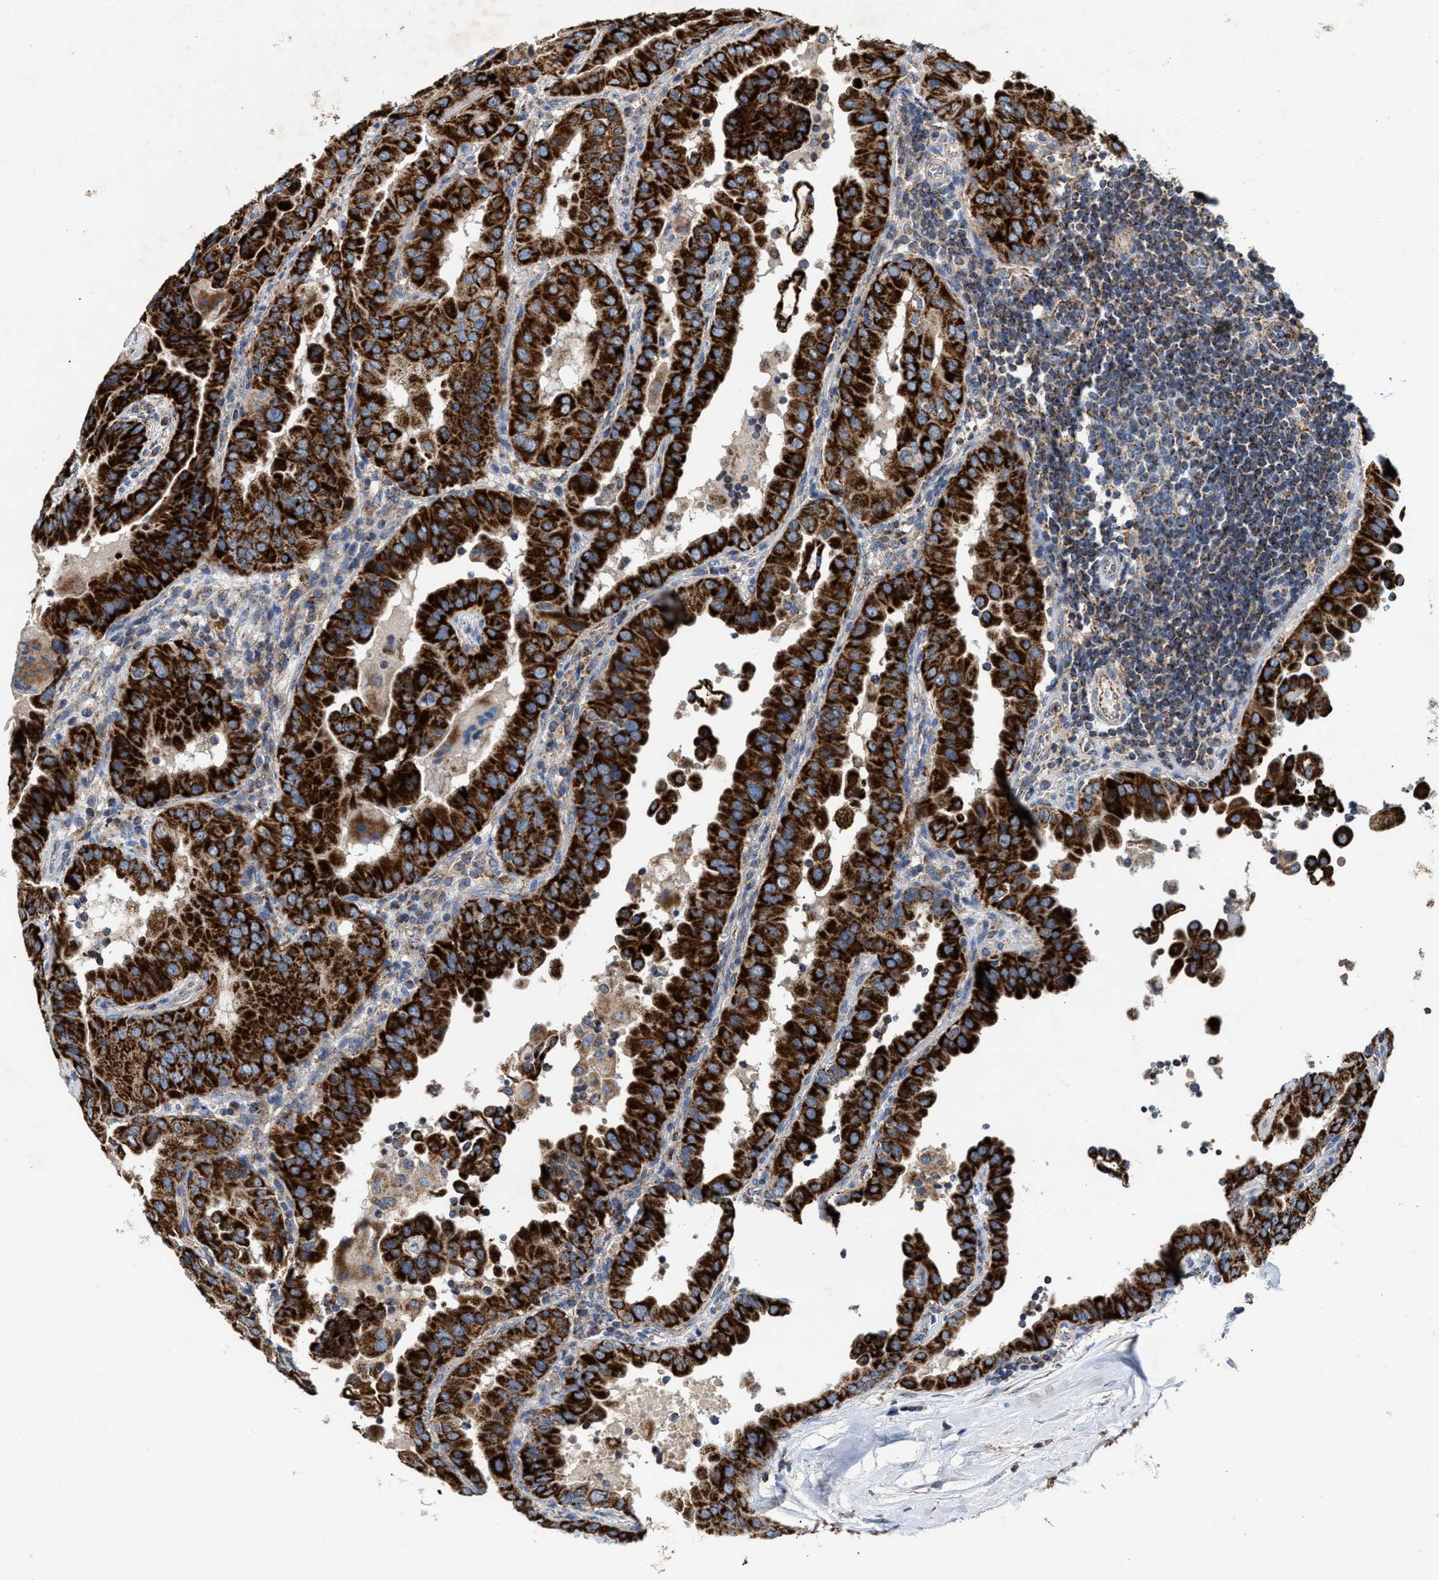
{"staining": {"intensity": "strong", "quantity": ">75%", "location": "cytoplasmic/membranous"}, "tissue": "thyroid cancer", "cell_type": "Tumor cells", "image_type": "cancer", "snomed": [{"axis": "morphology", "description": "Papillary adenocarcinoma, NOS"}, {"axis": "topography", "description": "Thyroid gland"}], "caption": "Thyroid cancer (papillary adenocarcinoma) stained for a protein shows strong cytoplasmic/membranous positivity in tumor cells.", "gene": "MECR", "patient": {"sex": "male", "age": 33}}